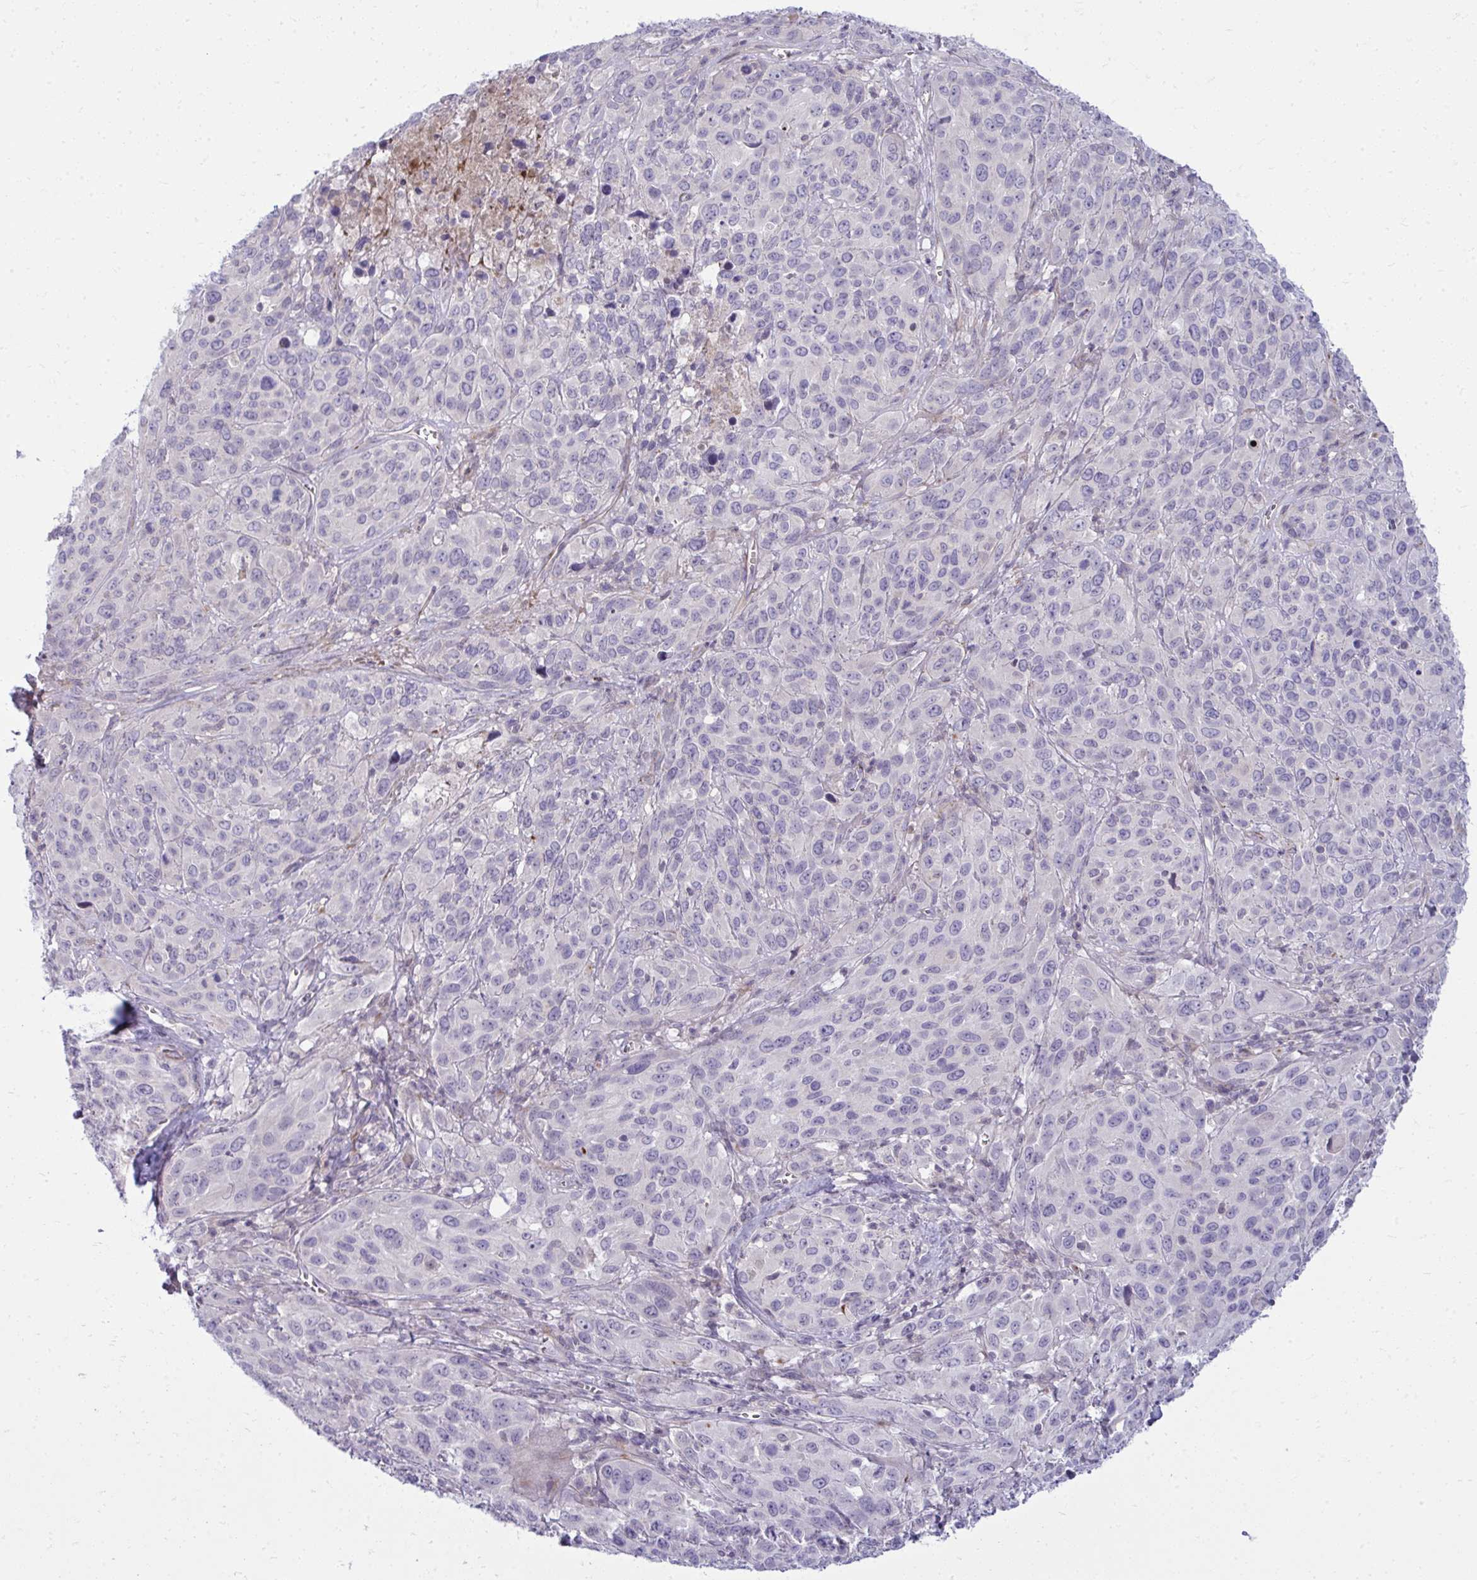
{"staining": {"intensity": "negative", "quantity": "none", "location": "none"}, "tissue": "cervical cancer", "cell_type": "Tumor cells", "image_type": "cancer", "snomed": [{"axis": "morphology", "description": "Normal tissue, NOS"}, {"axis": "morphology", "description": "Squamous cell carcinoma, NOS"}, {"axis": "topography", "description": "Cervix"}], "caption": "A photomicrograph of human squamous cell carcinoma (cervical) is negative for staining in tumor cells.", "gene": "SLC14A1", "patient": {"sex": "female", "age": 51}}